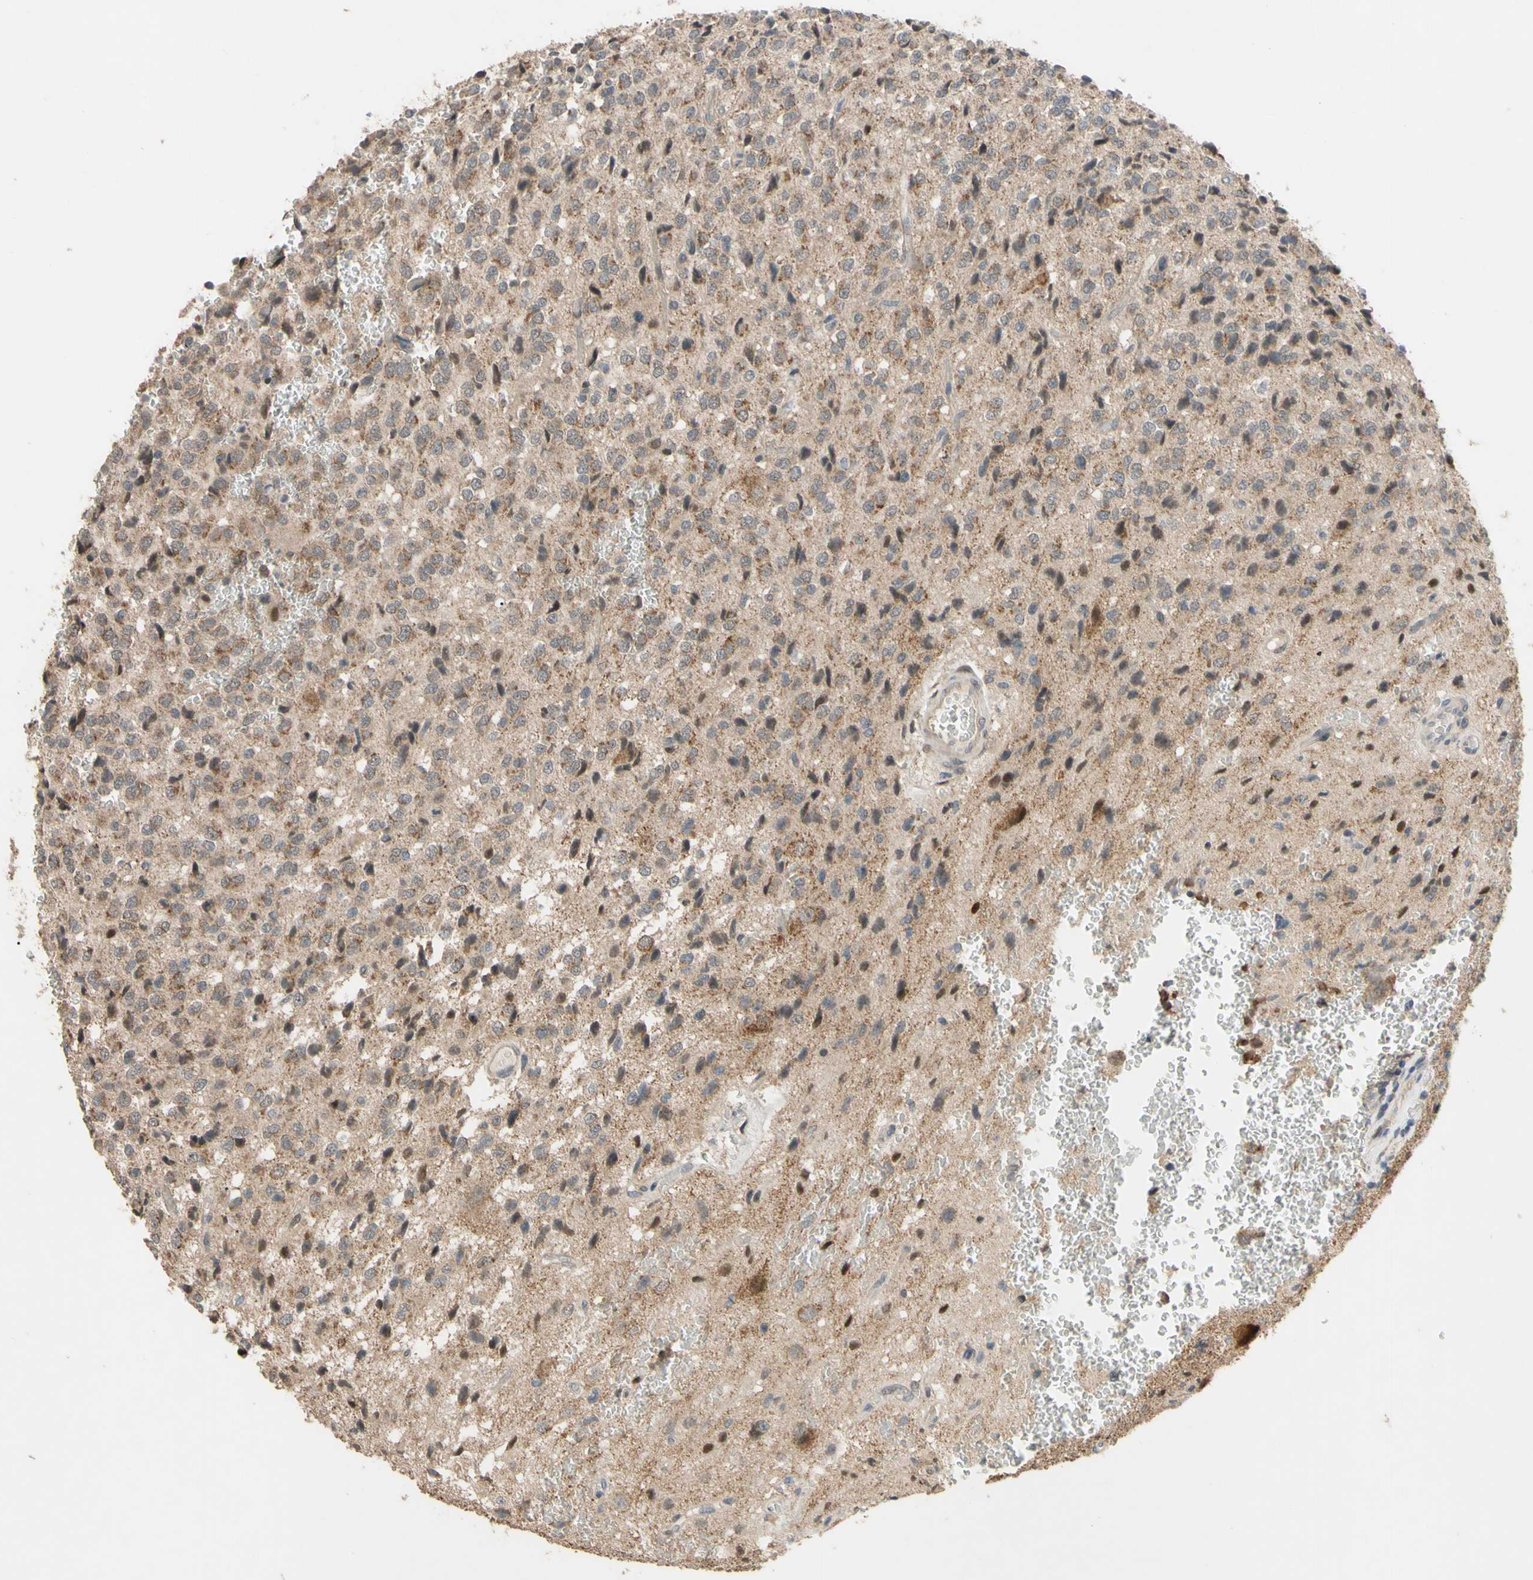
{"staining": {"intensity": "weak", "quantity": ">75%", "location": "cytoplasmic/membranous"}, "tissue": "glioma", "cell_type": "Tumor cells", "image_type": "cancer", "snomed": [{"axis": "morphology", "description": "Glioma, malignant, High grade"}, {"axis": "topography", "description": "pancreas cauda"}], "caption": "Glioma tissue shows weak cytoplasmic/membranous positivity in about >75% of tumor cells", "gene": "CD164", "patient": {"sex": "male", "age": 60}}